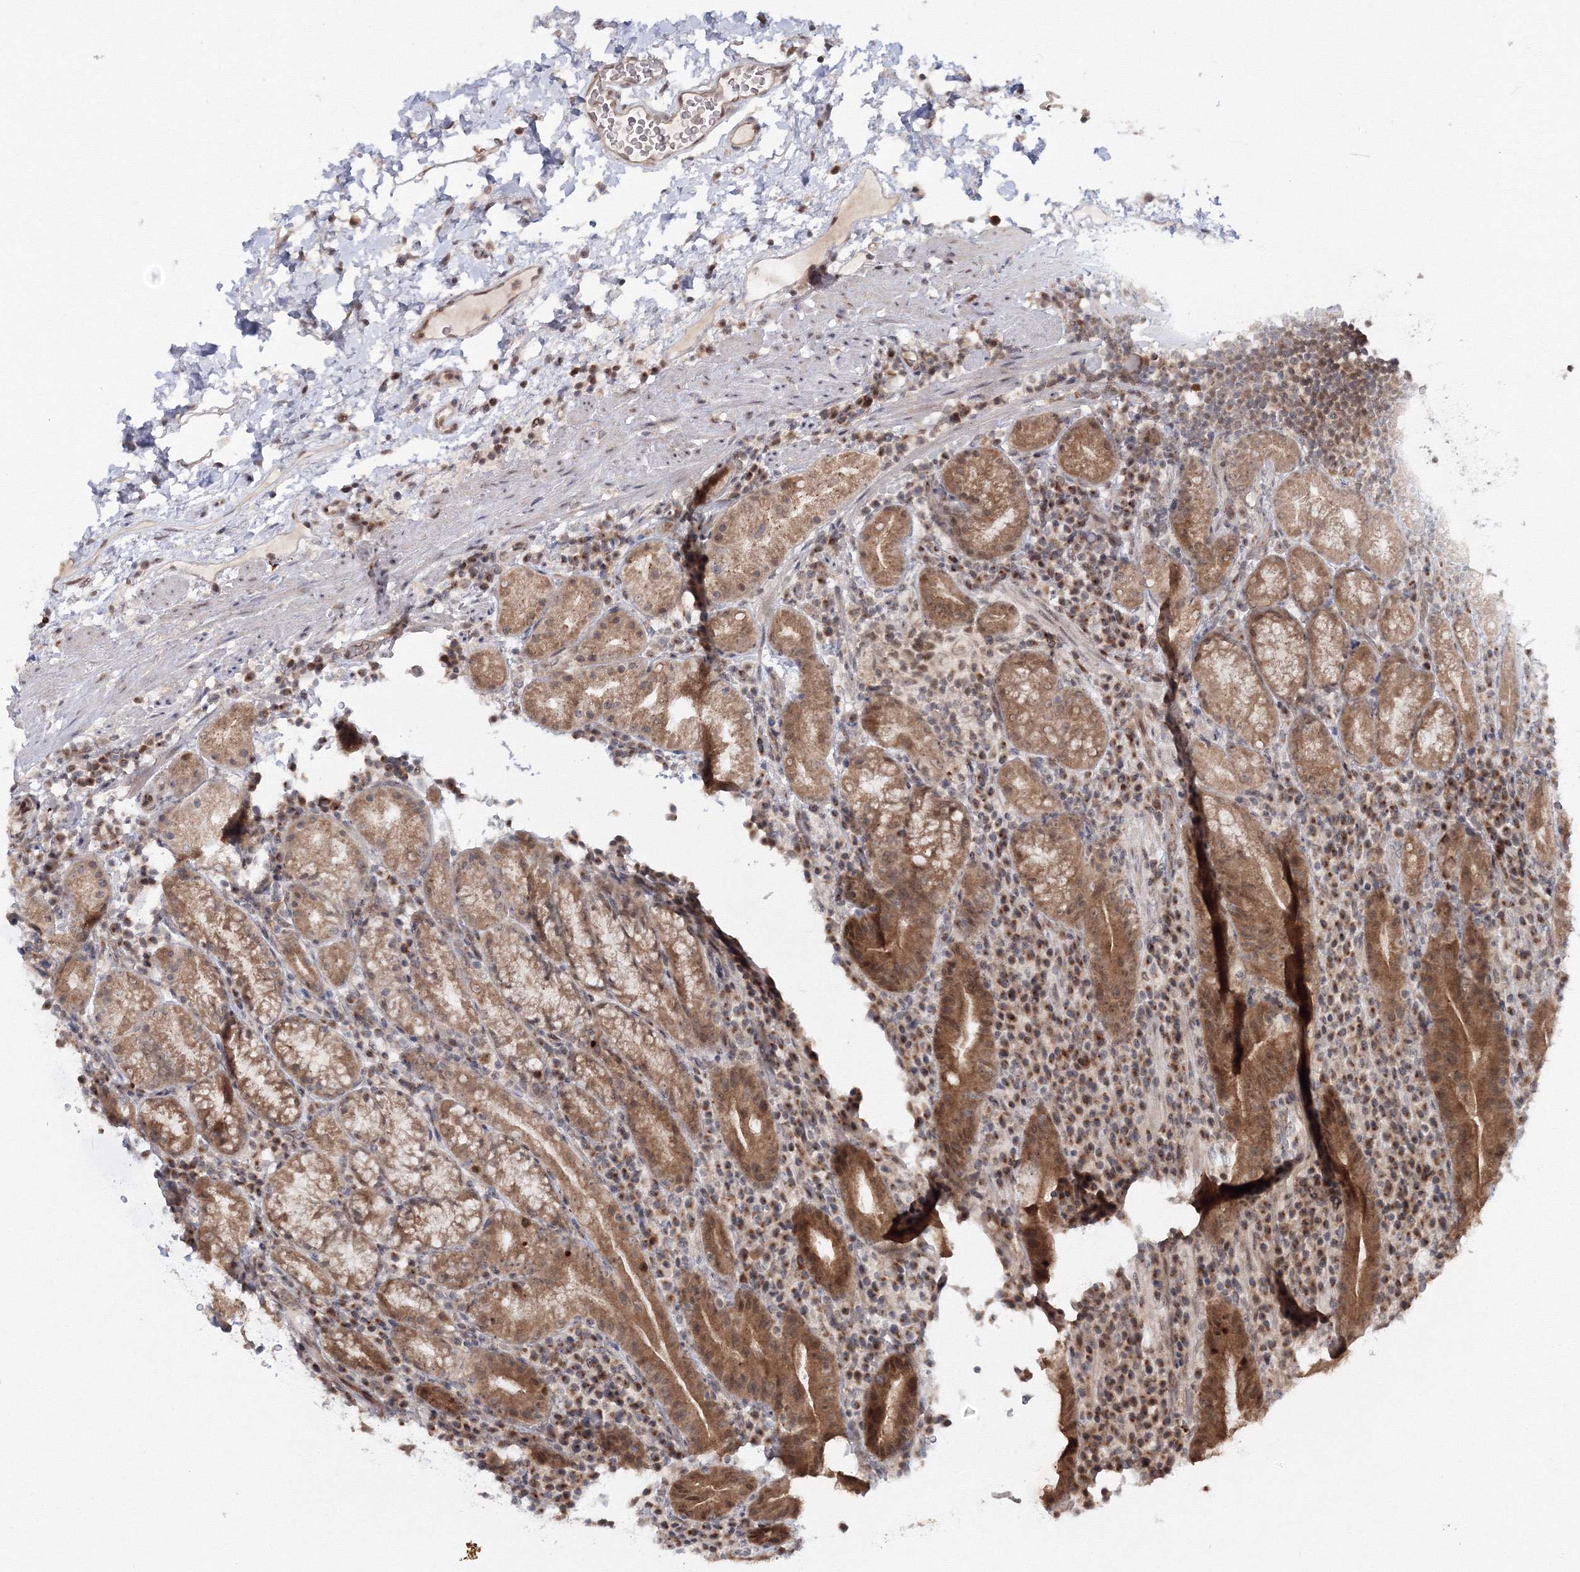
{"staining": {"intensity": "moderate", "quantity": ">75%", "location": "cytoplasmic/membranous"}, "tissue": "stomach", "cell_type": "Glandular cells", "image_type": "normal", "snomed": [{"axis": "morphology", "description": "Normal tissue, NOS"}, {"axis": "morphology", "description": "Inflammation, NOS"}, {"axis": "topography", "description": "Stomach"}], "caption": "Benign stomach displays moderate cytoplasmic/membranous expression in about >75% of glandular cells, visualized by immunohistochemistry.", "gene": "ZFAND6", "patient": {"sex": "male", "age": 79}}